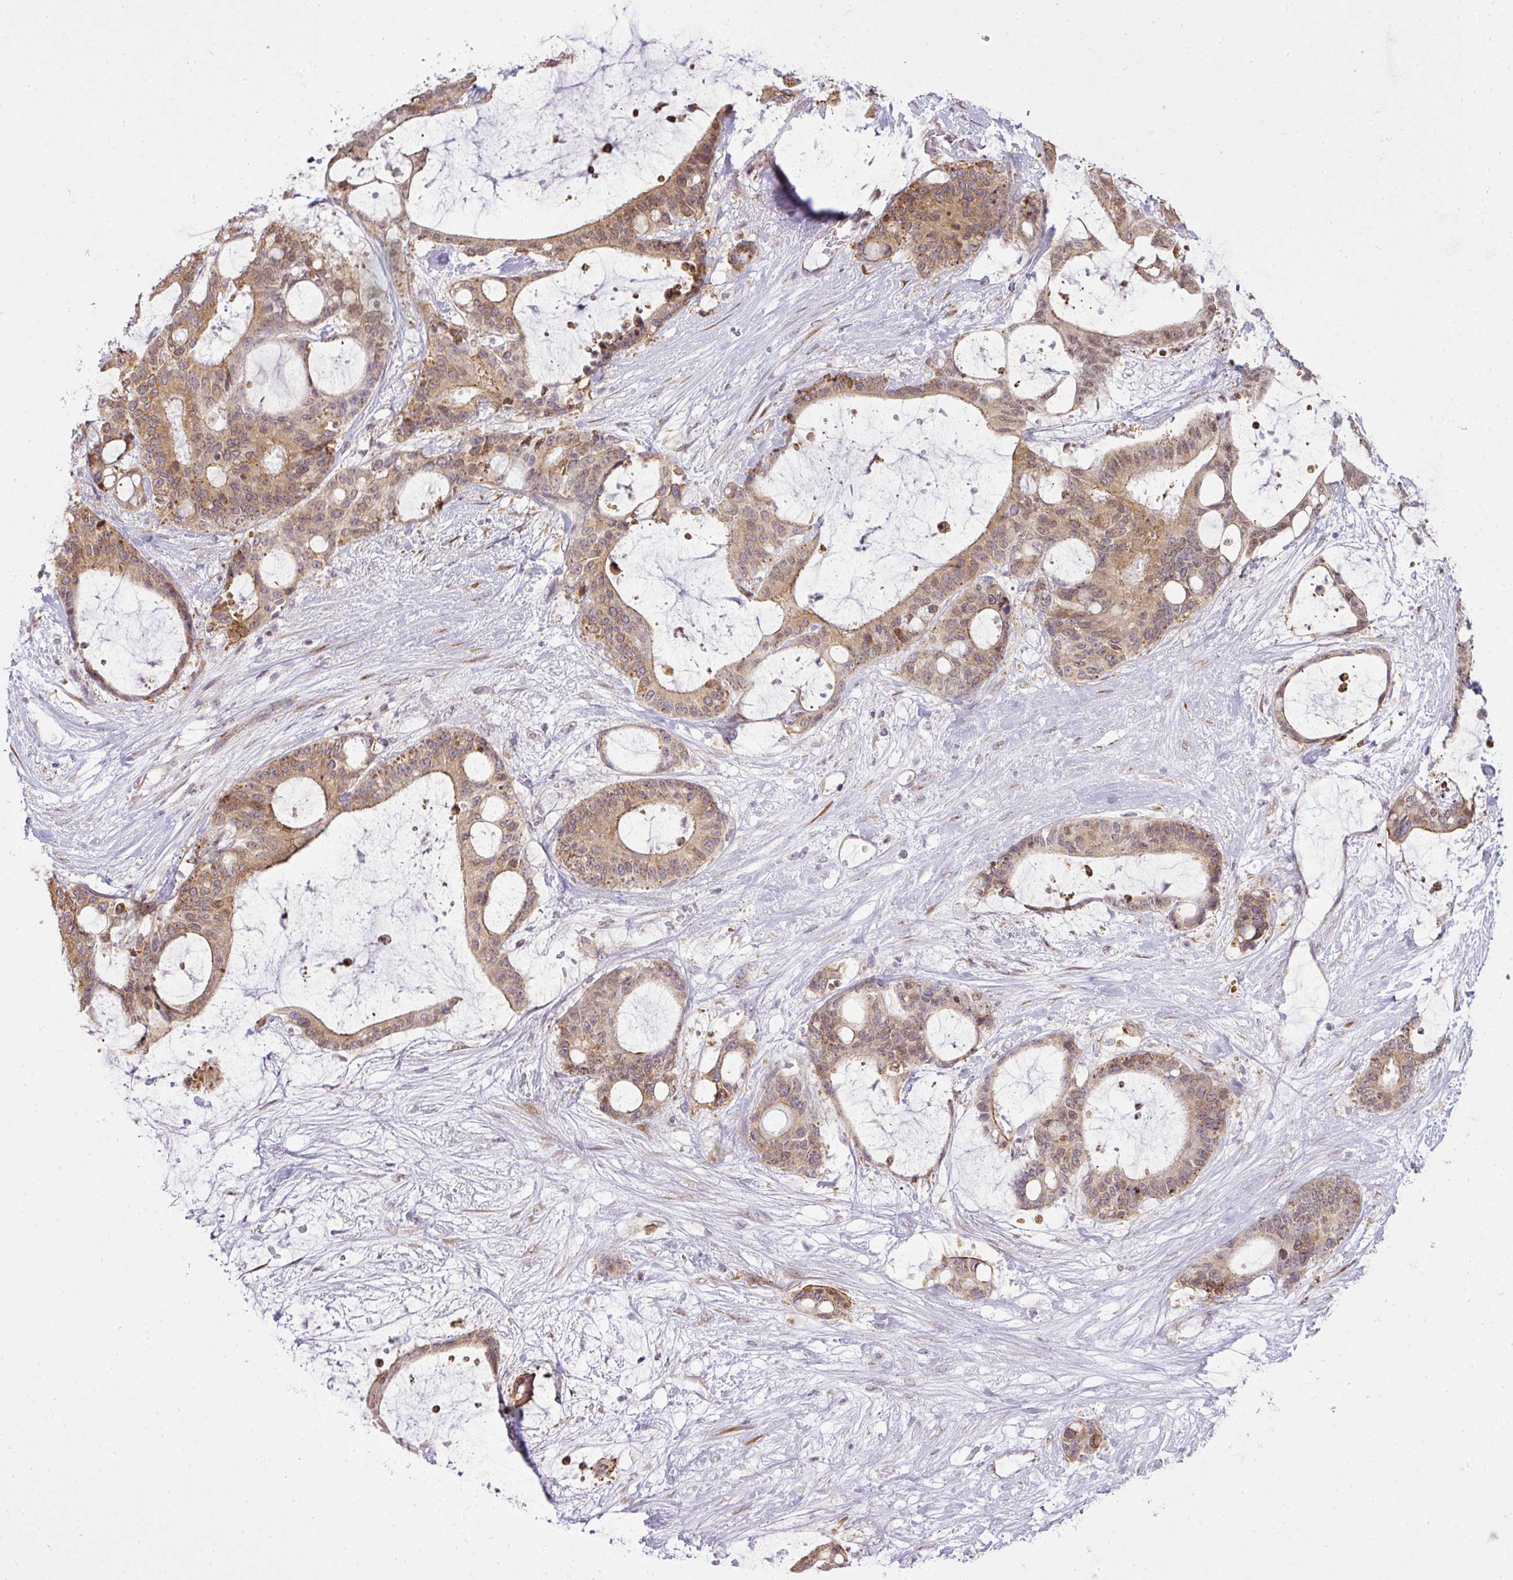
{"staining": {"intensity": "moderate", "quantity": ">75%", "location": "cytoplasmic/membranous,nuclear"}, "tissue": "liver cancer", "cell_type": "Tumor cells", "image_type": "cancer", "snomed": [{"axis": "morphology", "description": "Normal tissue, NOS"}, {"axis": "morphology", "description": "Cholangiocarcinoma"}, {"axis": "topography", "description": "Liver"}, {"axis": "topography", "description": "Peripheral nerve tissue"}], "caption": "Approximately >75% of tumor cells in human cholangiocarcinoma (liver) reveal moderate cytoplasmic/membranous and nuclear protein positivity as visualized by brown immunohistochemical staining.", "gene": "COX18", "patient": {"sex": "female", "age": 73}}